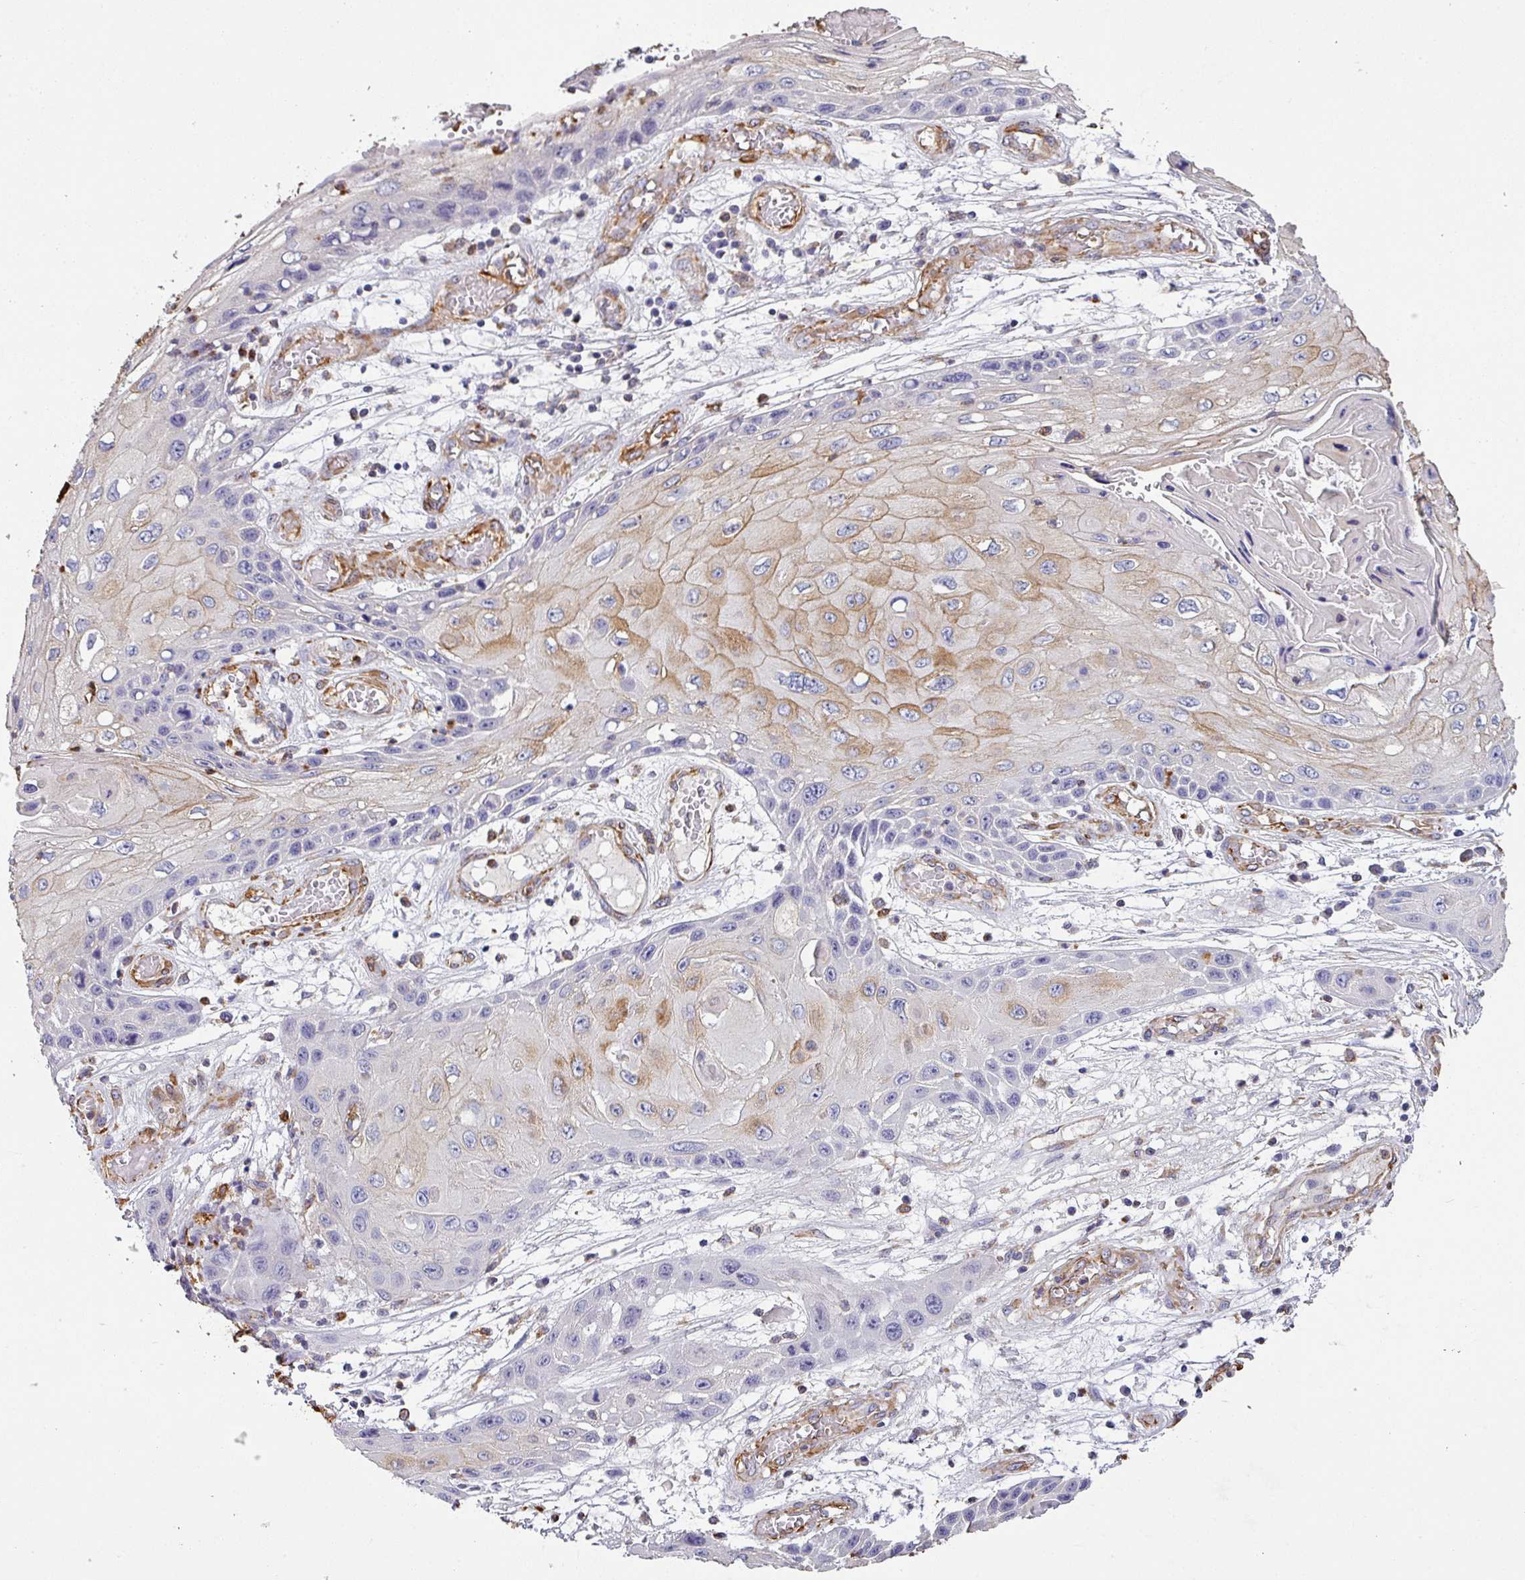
{"staining": {"intensity": "moderate", "quantity": "<25%", "location": "cytoplasmic/membranous"}, "tissue": "skin cancer", "cell_type": "Tumor cells", "image_type": "cancer", "snomed": [{"axis": "morphology", "description": "Squamous cell carcinoma, NOS"}, {"axis": "topography", "description": "Skin"}, {"axis": "topography", "description": "Vulva"}], "caption": "Protein expression analysis of skin cancer shows moderate cytoplasmic/membranous expression in about <25% of tumor cells.", "gene": "ZNF280C", "patient": {"sex": "female", "age": 44}}